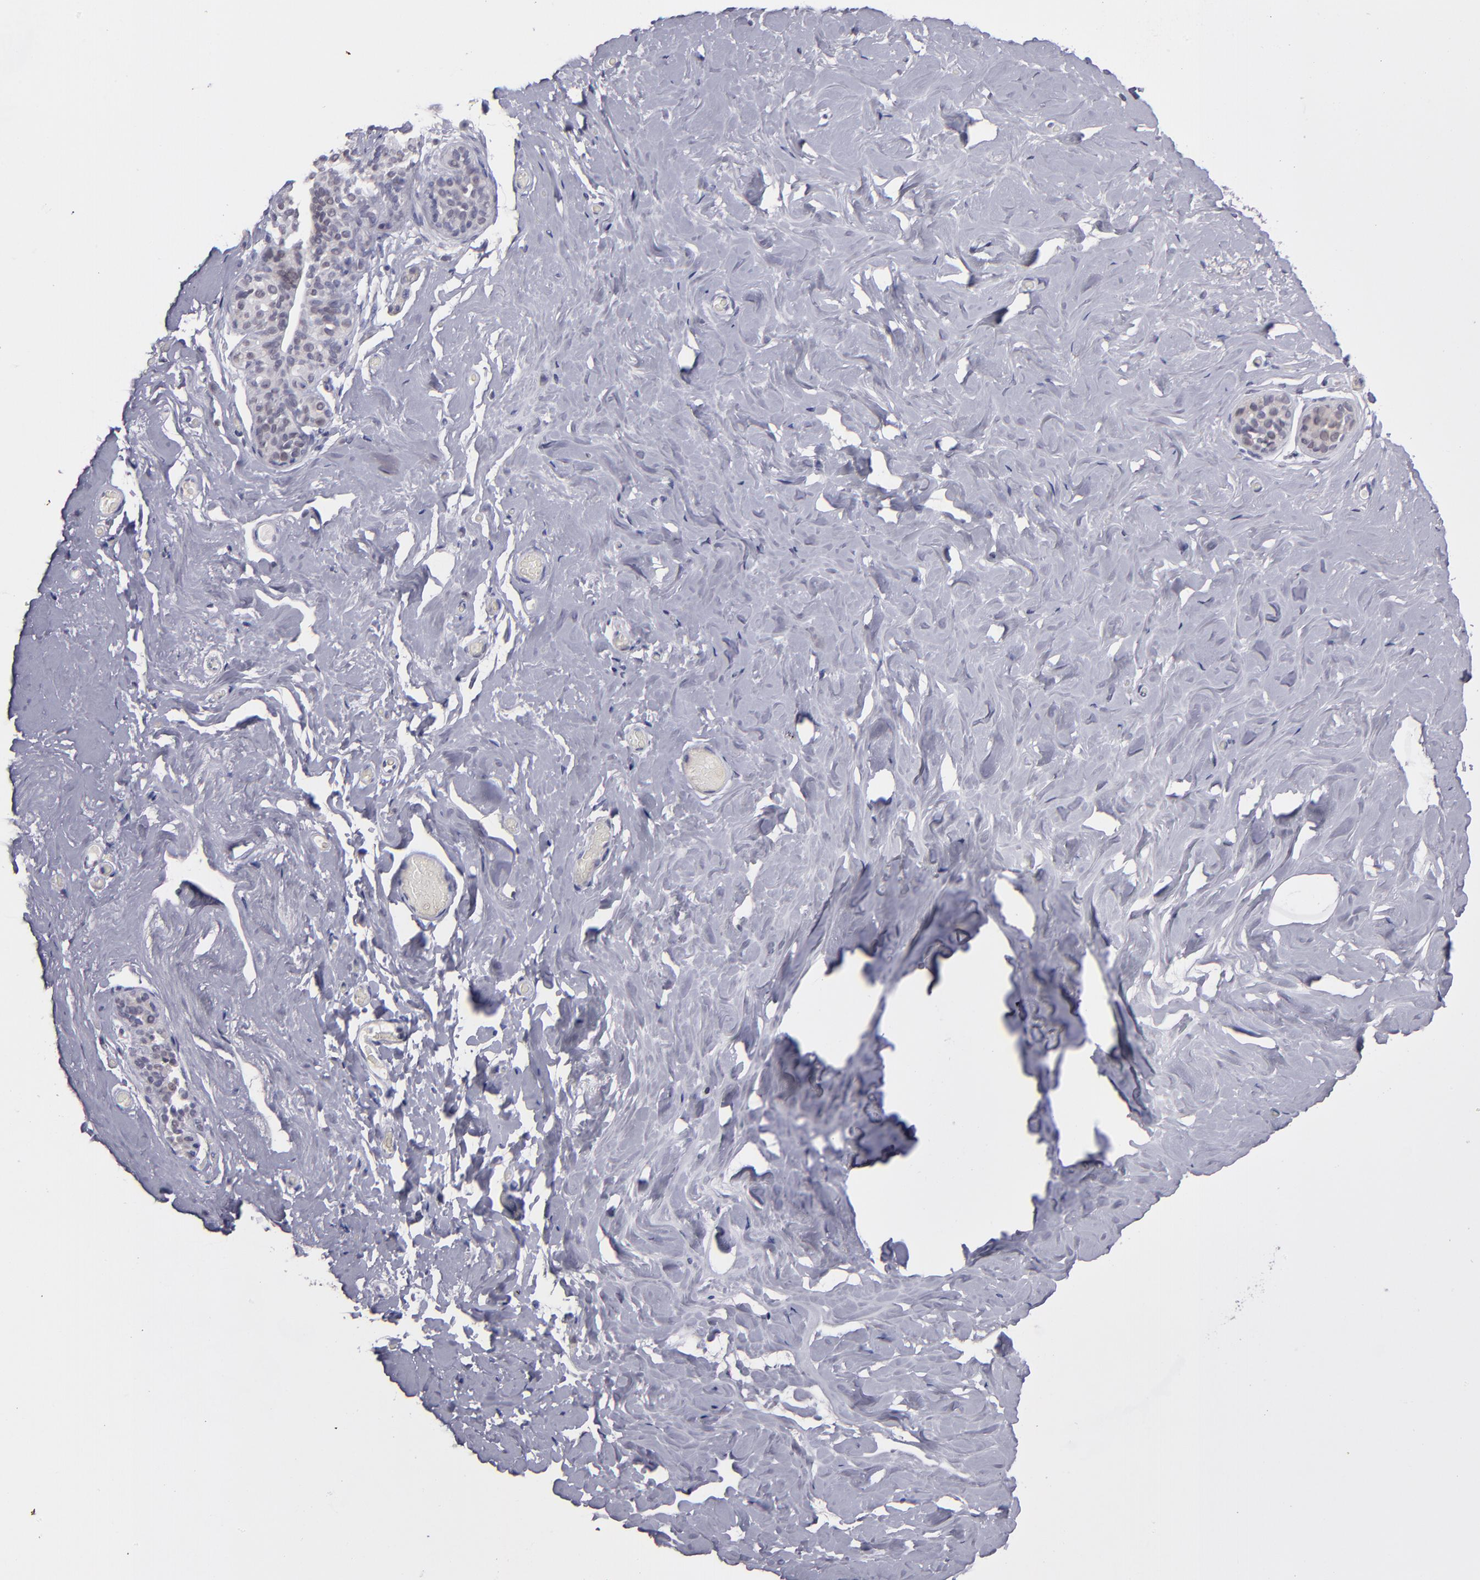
{"staining": {"intensity": "negative", "quantity": "none", "location": "none"}, "tissue": "breast", "cell_type": "Adipocytes", "image_type": "normal", "snomed": [{"axis": "morphology", "description": "Normal tissue, NOS"}, {"axis": "topography", "description": "Breast"}], "caption": "The image reveals no significant positivity in adipocytes of breast.", "gene": "OTUB2", "patient": {"sex": "female", "age": 75}}